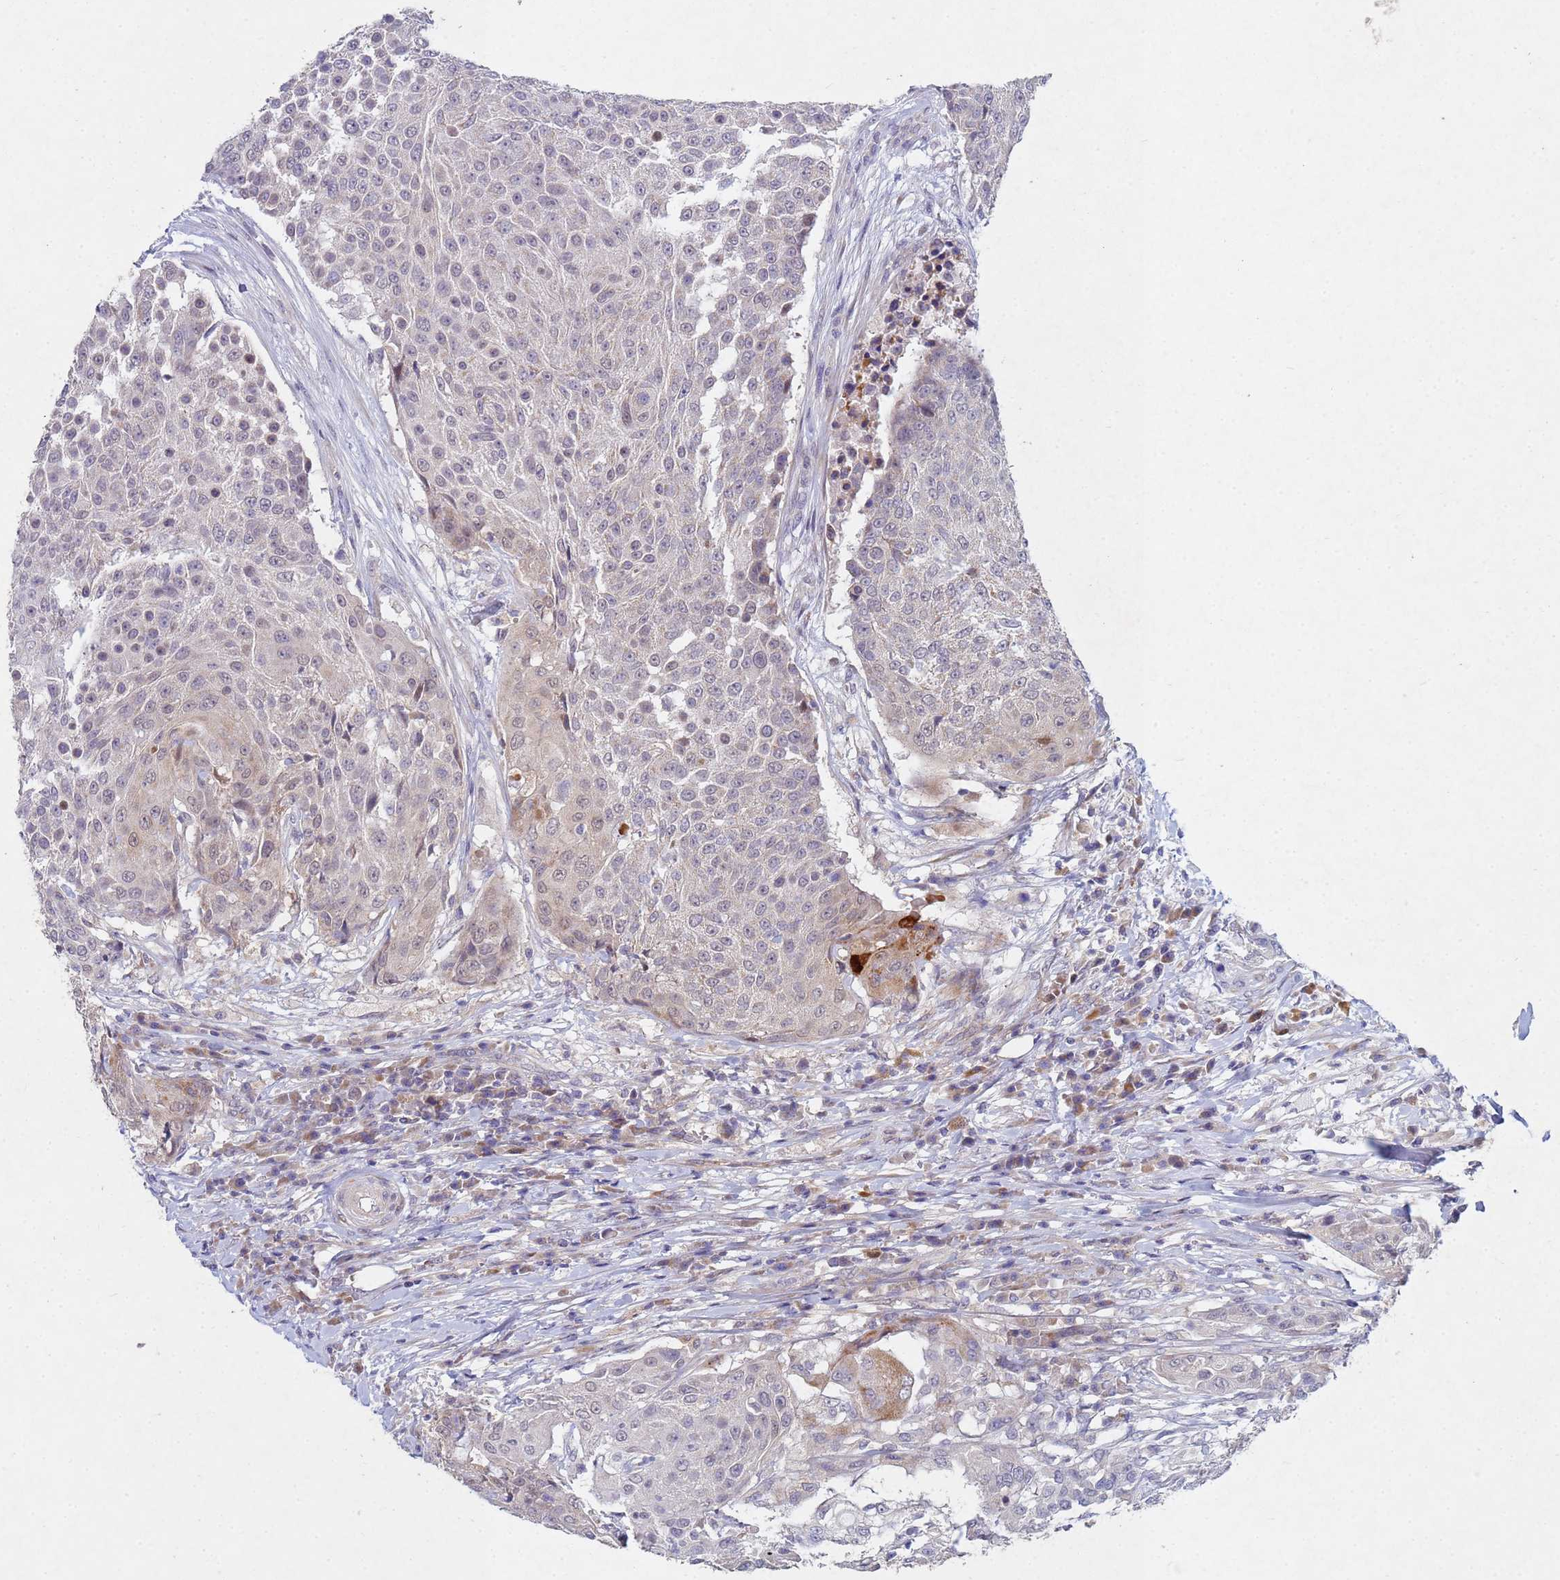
{"staining": {"intensity": "weak", "quantity": "<25%", "location": "cytoplasmic/membranous"}, "tissue": "urothelial cancer", "cell_type": "Tumor cells", "image_type": "cancer", "snomed": [{"axis": "morphology", "description": "Urothelial carcinoma, High grade"}, {"axis": "topography", "description": "Urinary bladder"}], "caption": "IHC of human urothelial cancer reveals no staining in tumor cells. (DAB immunohistochemistry (IHC), high magnification).", "gene": "TNPO2", "patient": {"sex": "female", "age": 63}}